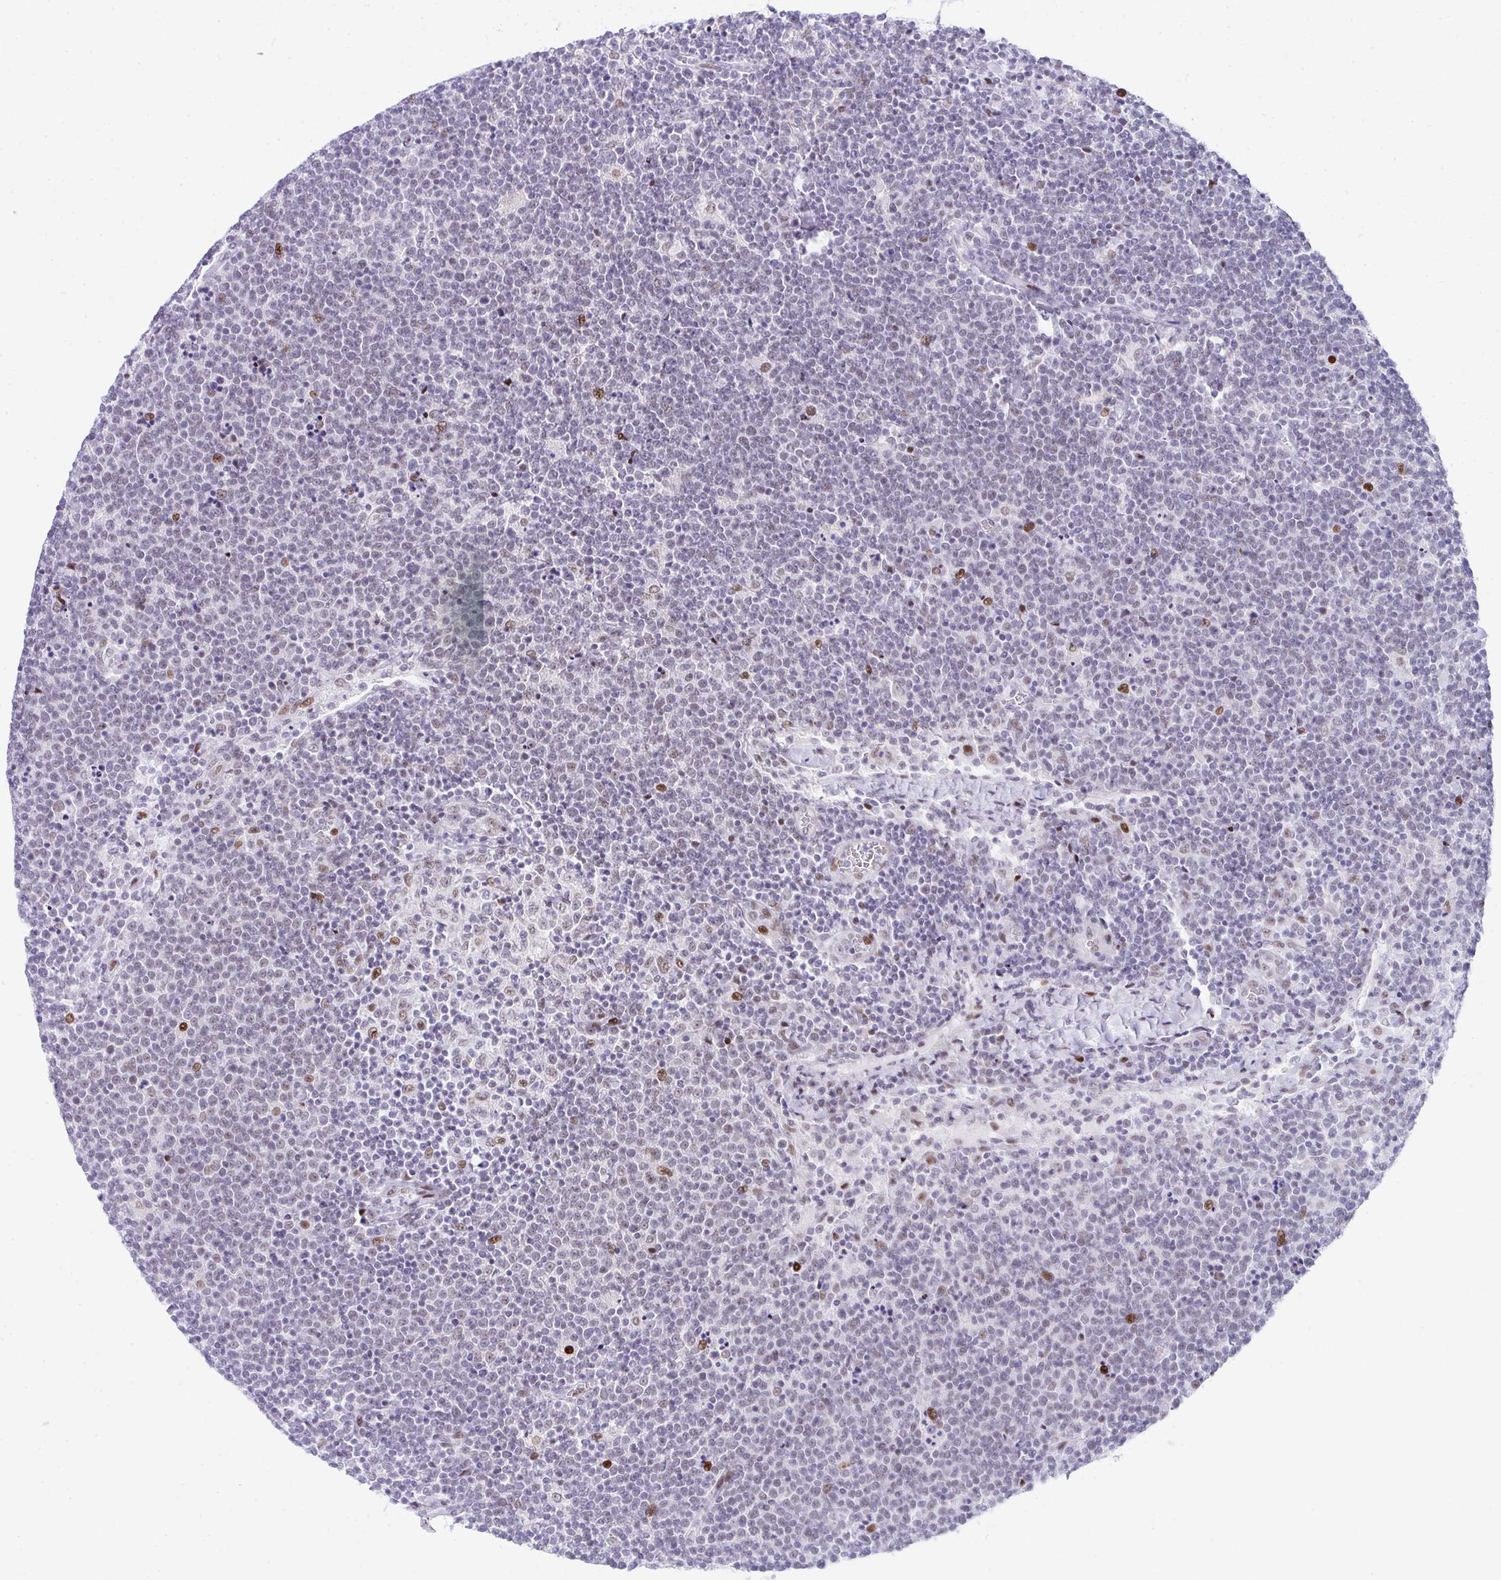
{"staining": {"intensity": "moderate", "quantity": "<25%", "location": "nuclear"}, "tissue": "lymphoma", "cell_type": "Tumor cells", "image_type": "cancer", "snomed": [{"axis": "morphology", "description": "Malignant lymphoma, non-Hodgkin's type, High grade"}, {"axis": "topography", "description": "Lymph node"}], "caption": "Malignant lymphoma, non-Hodgkin's type (high-grade) stained with immunohistochemistry (IHC) exhibits moderate nuclear expression in about <25% of tumor cells. Nuclei are stained in blue.", "gene": "GLDN", "patient": {"sex": "male", "age": 61}}